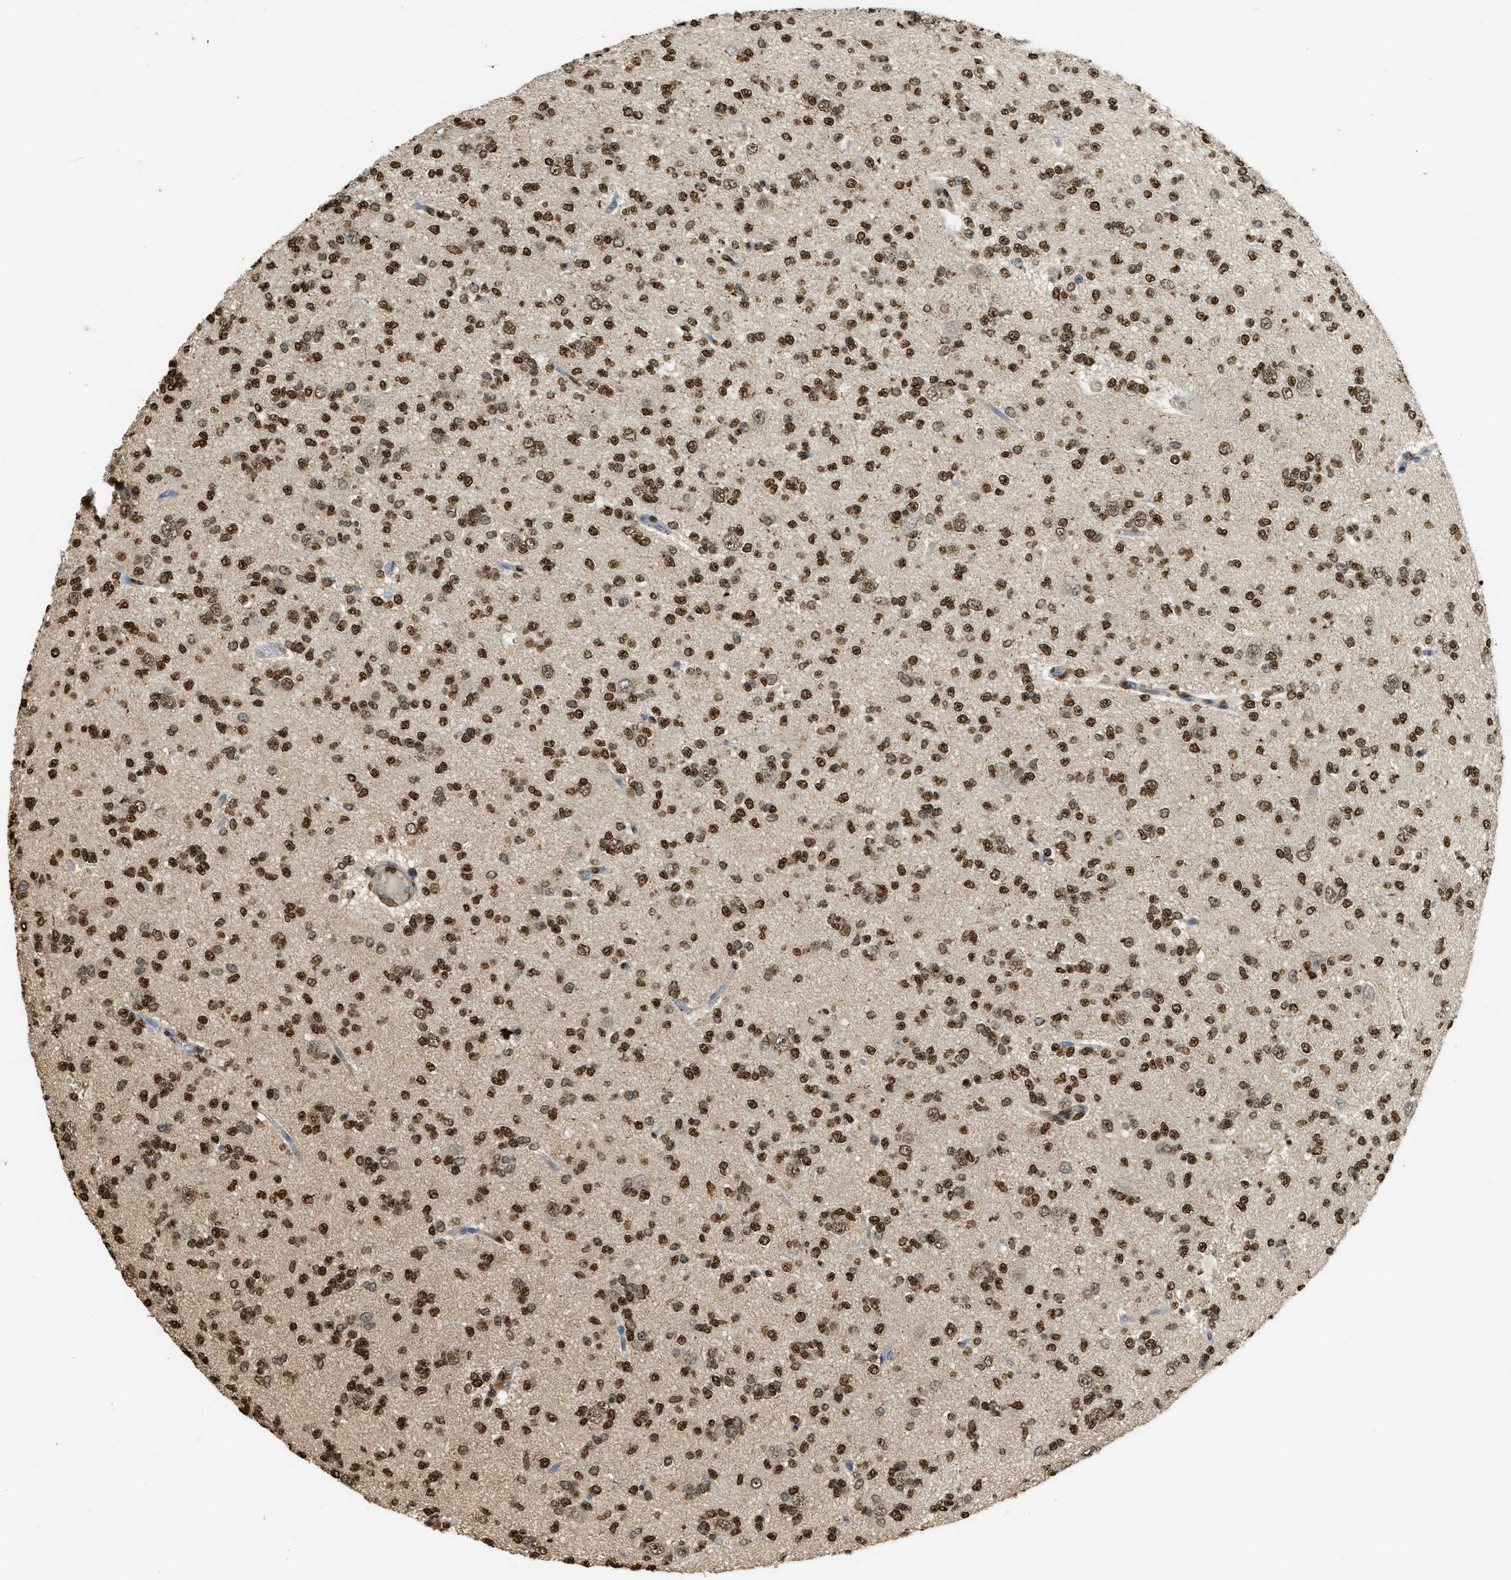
{"staining": {"intensity": "strong", "quantity": ">75%", "location": "nuclear"}, "tissue": "glioma", "cell_type": "Tumor cells", "image_type": "cancer", "snomed": [{"axis": "morphology", "description": "Glioma, malignant, Low grade"}, {"axis": "topography", "description": "Brain"}], "caption": "Immunohistochemistry of malignant glioma (low-grade) demonstrates high levels of strong nuclear positivity in about >75% of tumor cells.", "gene": "NR5A2", "patient": {"sex": "male", "age": 38}}